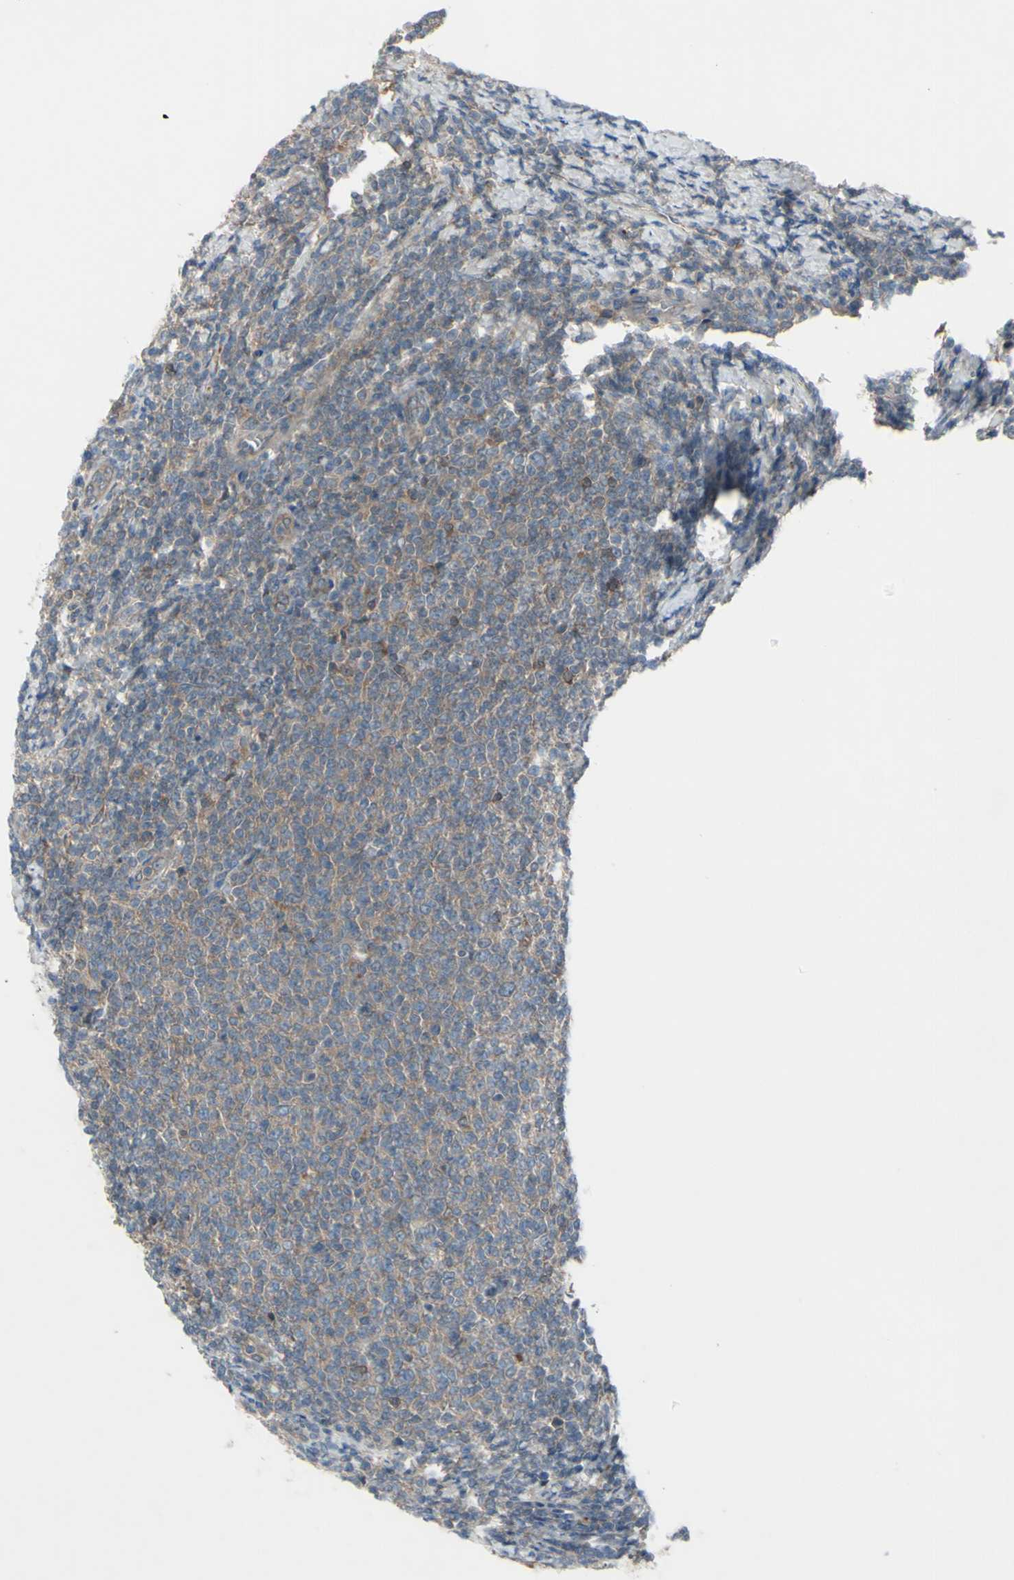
{"staining": {"intensity": "weak", "quantity": ">75%", "location": "cytoplasmic/membranous"}, "tissue": "lymphoma", "cell_type": "Tumor cells", "image_type": "cancer", "snomed": [{"axis": "morphology", "description": "Malignant lymphoma, non-Hodgkin's type, Low grade"}, {"axis": "topography", "description": "Lymph node"}], "caption": "This photomicrograph reveals malignant lymphoma, non-Hodgkin's type (low-grade) stained with IHC to label a protein in brown. The cytoplasmic/membranous of tumor cells show weak positivity for the protein. Nuclei are counter-stained blue.", "gene": "AFP", "patient": {"sex": "male", "age": 66}}